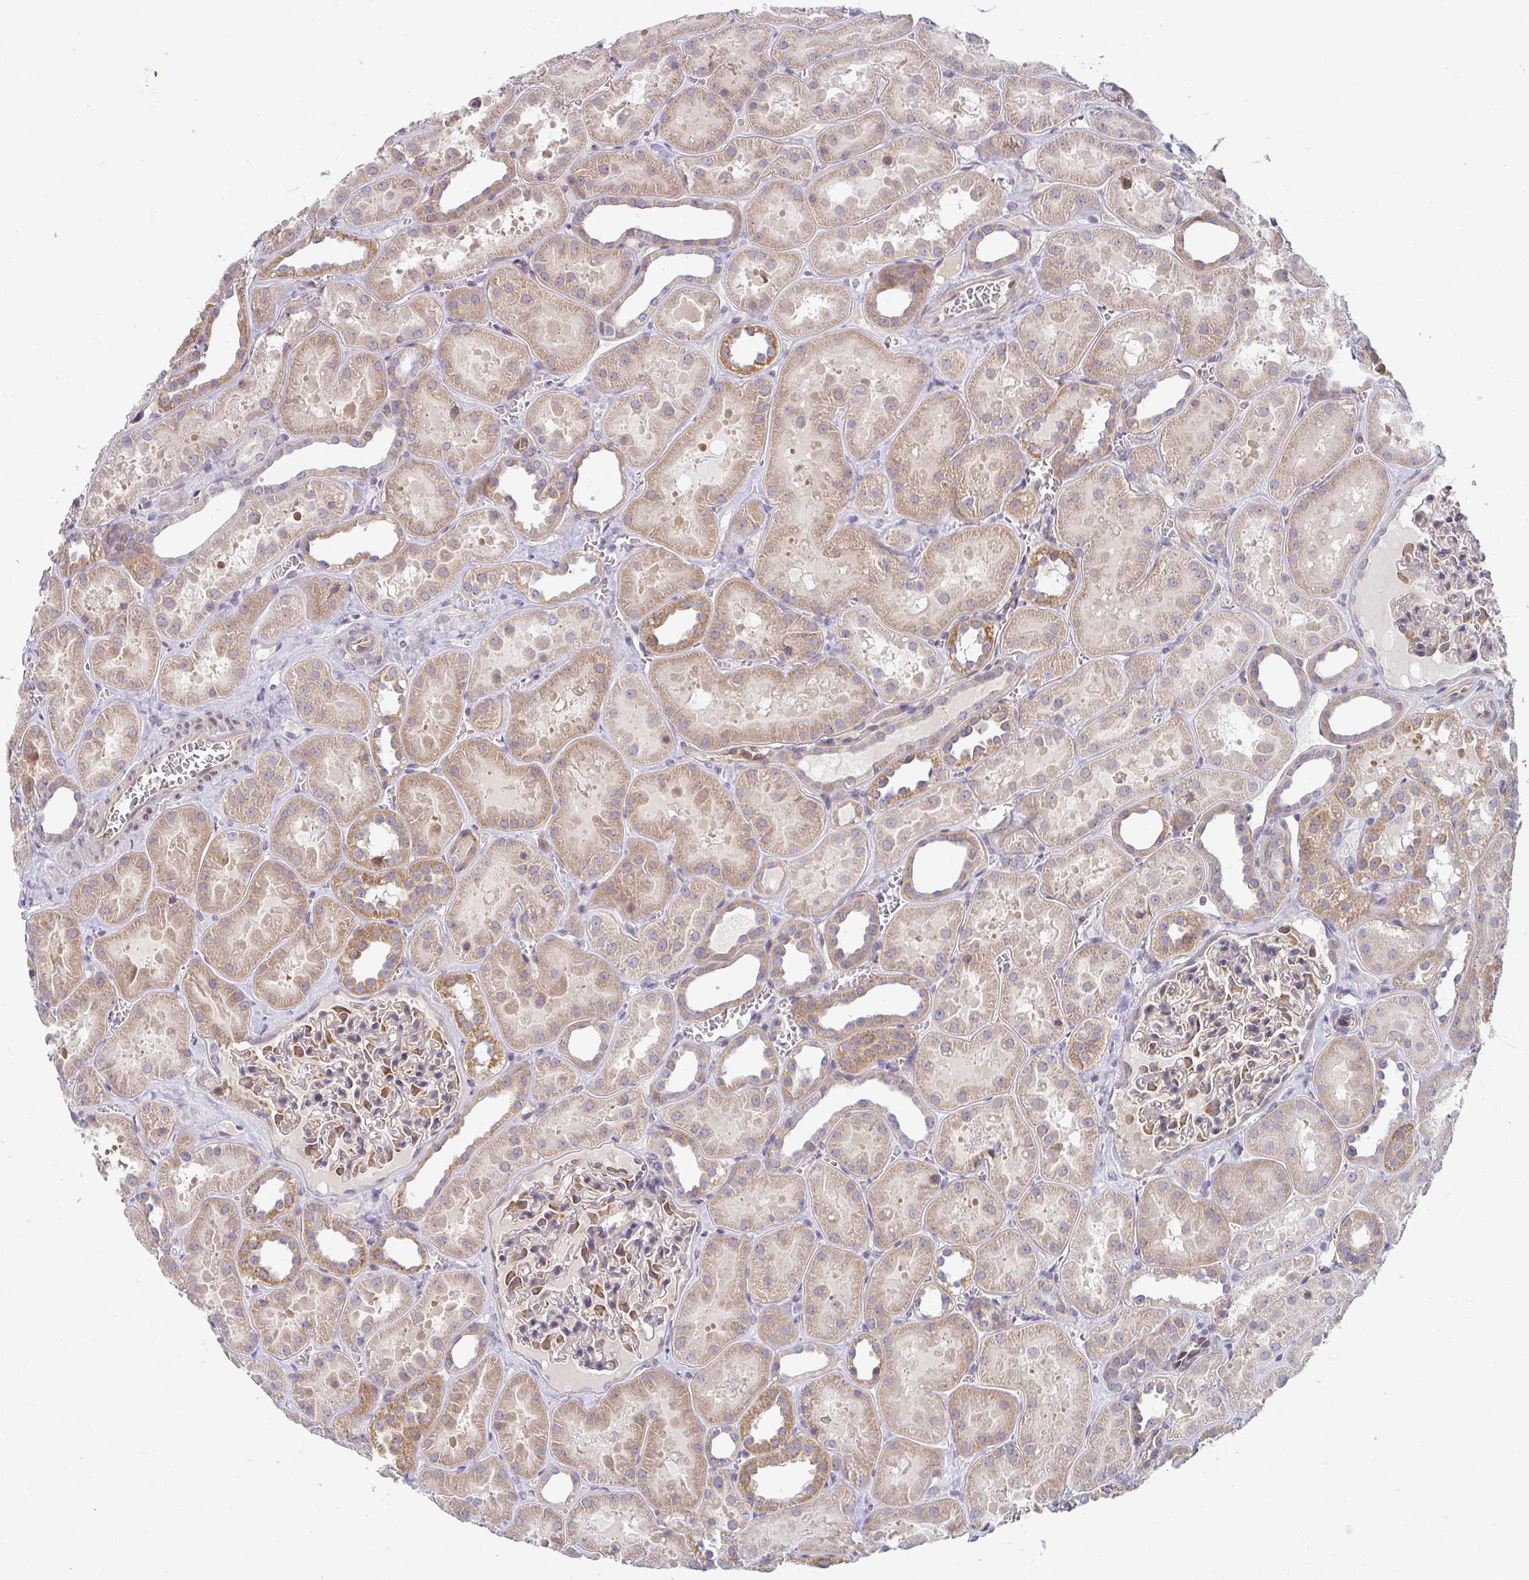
{"staining": {"intensity": "moderate", "quantity": "25%-75%", "location": "cytoplasmic/membranous"}, "tissue": "kidney", "cell_type": "Cells in glomeruli", "image_type": "normal", "snomed": [{"axis": "morphology", "description": "Normal tissue, NOS"}, {"axis": "topography", "description": "Kidney"}], "caption": "Cells in glomeruli demonstrate medium levels of moderate cytoplasmic/membranous expression in about 25%-75% of cells in unremarkable human kidney.", "gene": "TNFRSF10A", "patient": {"sex": "female", "age": 41}}